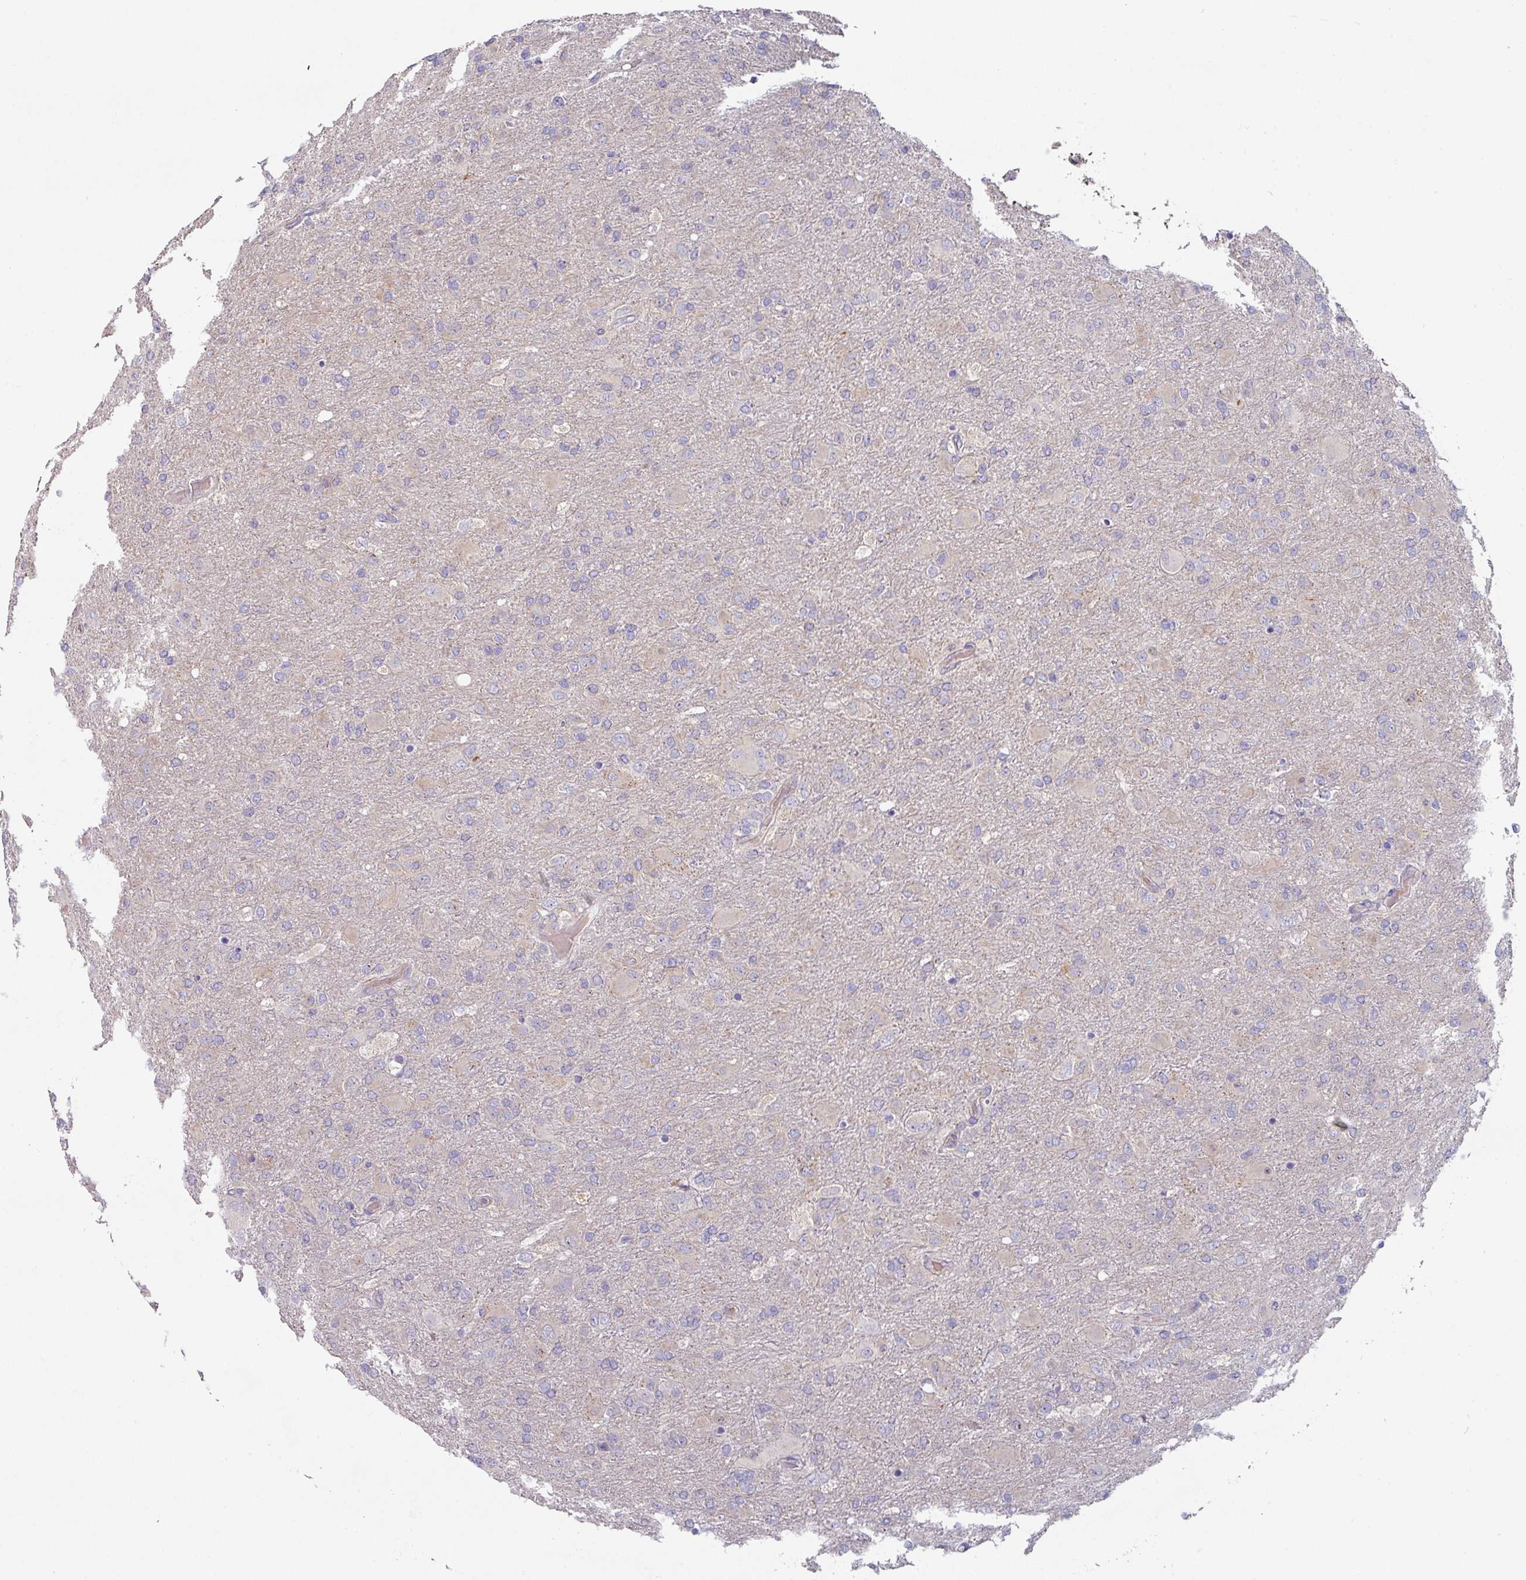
{"staining": {"intensity": "negative", "quantity": "none", "location": "none"}, "tissue": "glioma", "cell_type": "Tumor cells", "image_type": "cancer", "snomed": [{"axis": "morphology", "description": "Glioma, malignant, Low grade"}, {"axis": "topography", "description": "Brain"}], "caption": "IHC histopathology image of neoplastic tissue: human glioma stained with DAB shows no significant protein expression in tumor cells. Brightfield microscopy of immunohistochemistry stained with DAB (brown) and hematoxylin (blue), captured at high magnification.", "gene": "CD3G", "patient": {"sex": "male", "age": 65}}